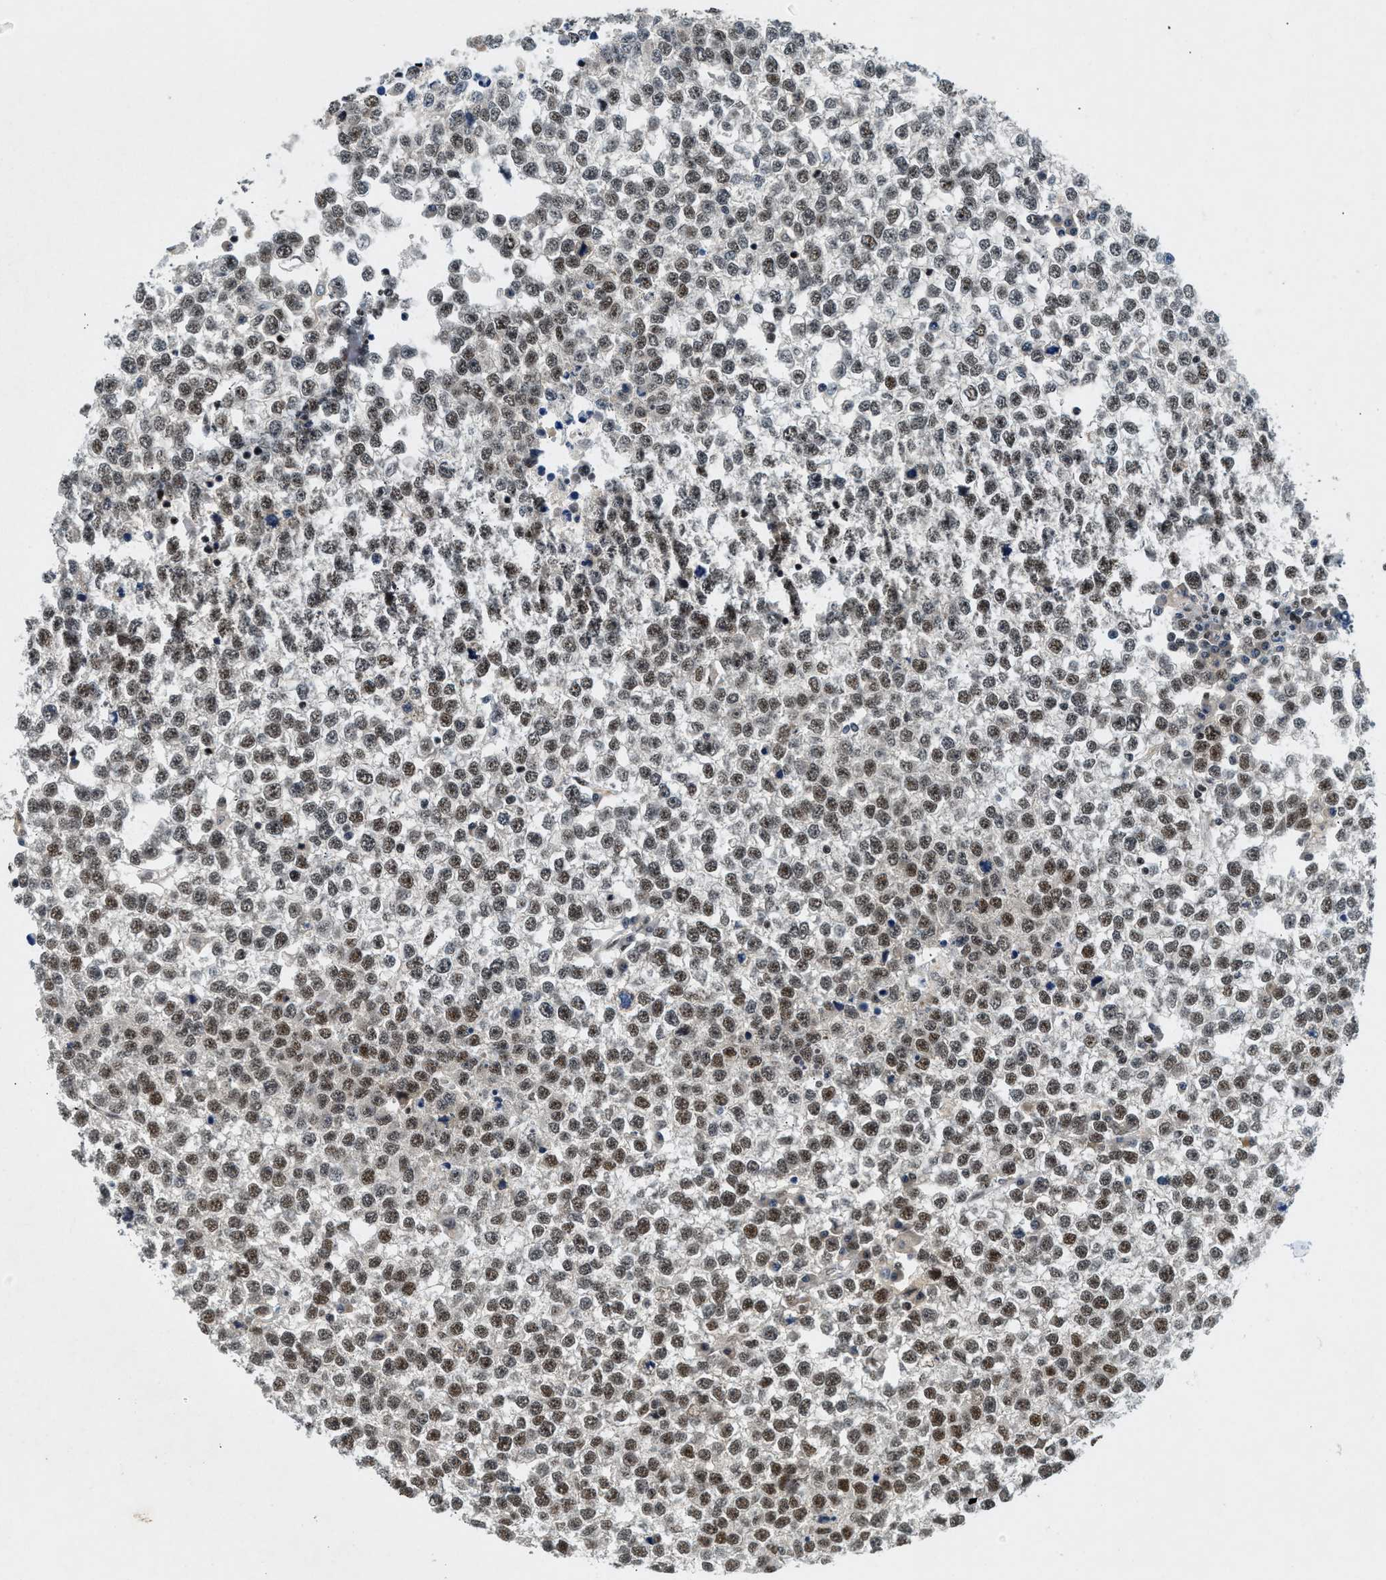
{"staining": {"intensity": "strong", "quantity": ">75%", "location": "nuclear"}, "tissue": "testis cancer", "cell_type": "Tumor cells", "image_type": "cancer", "snomed": [{"axis": "morphology", "description": "Seminoma, NOS"}, {"axis": "topography", "description": "Testis"}], "caption": "Seminoma (testis) stained for a protein (brown) exhibits strong nuclear positive positivity in about >75% of tumor cells.", "gene": "NCOA1", "patient": {"sex": "male", "age": 65}}